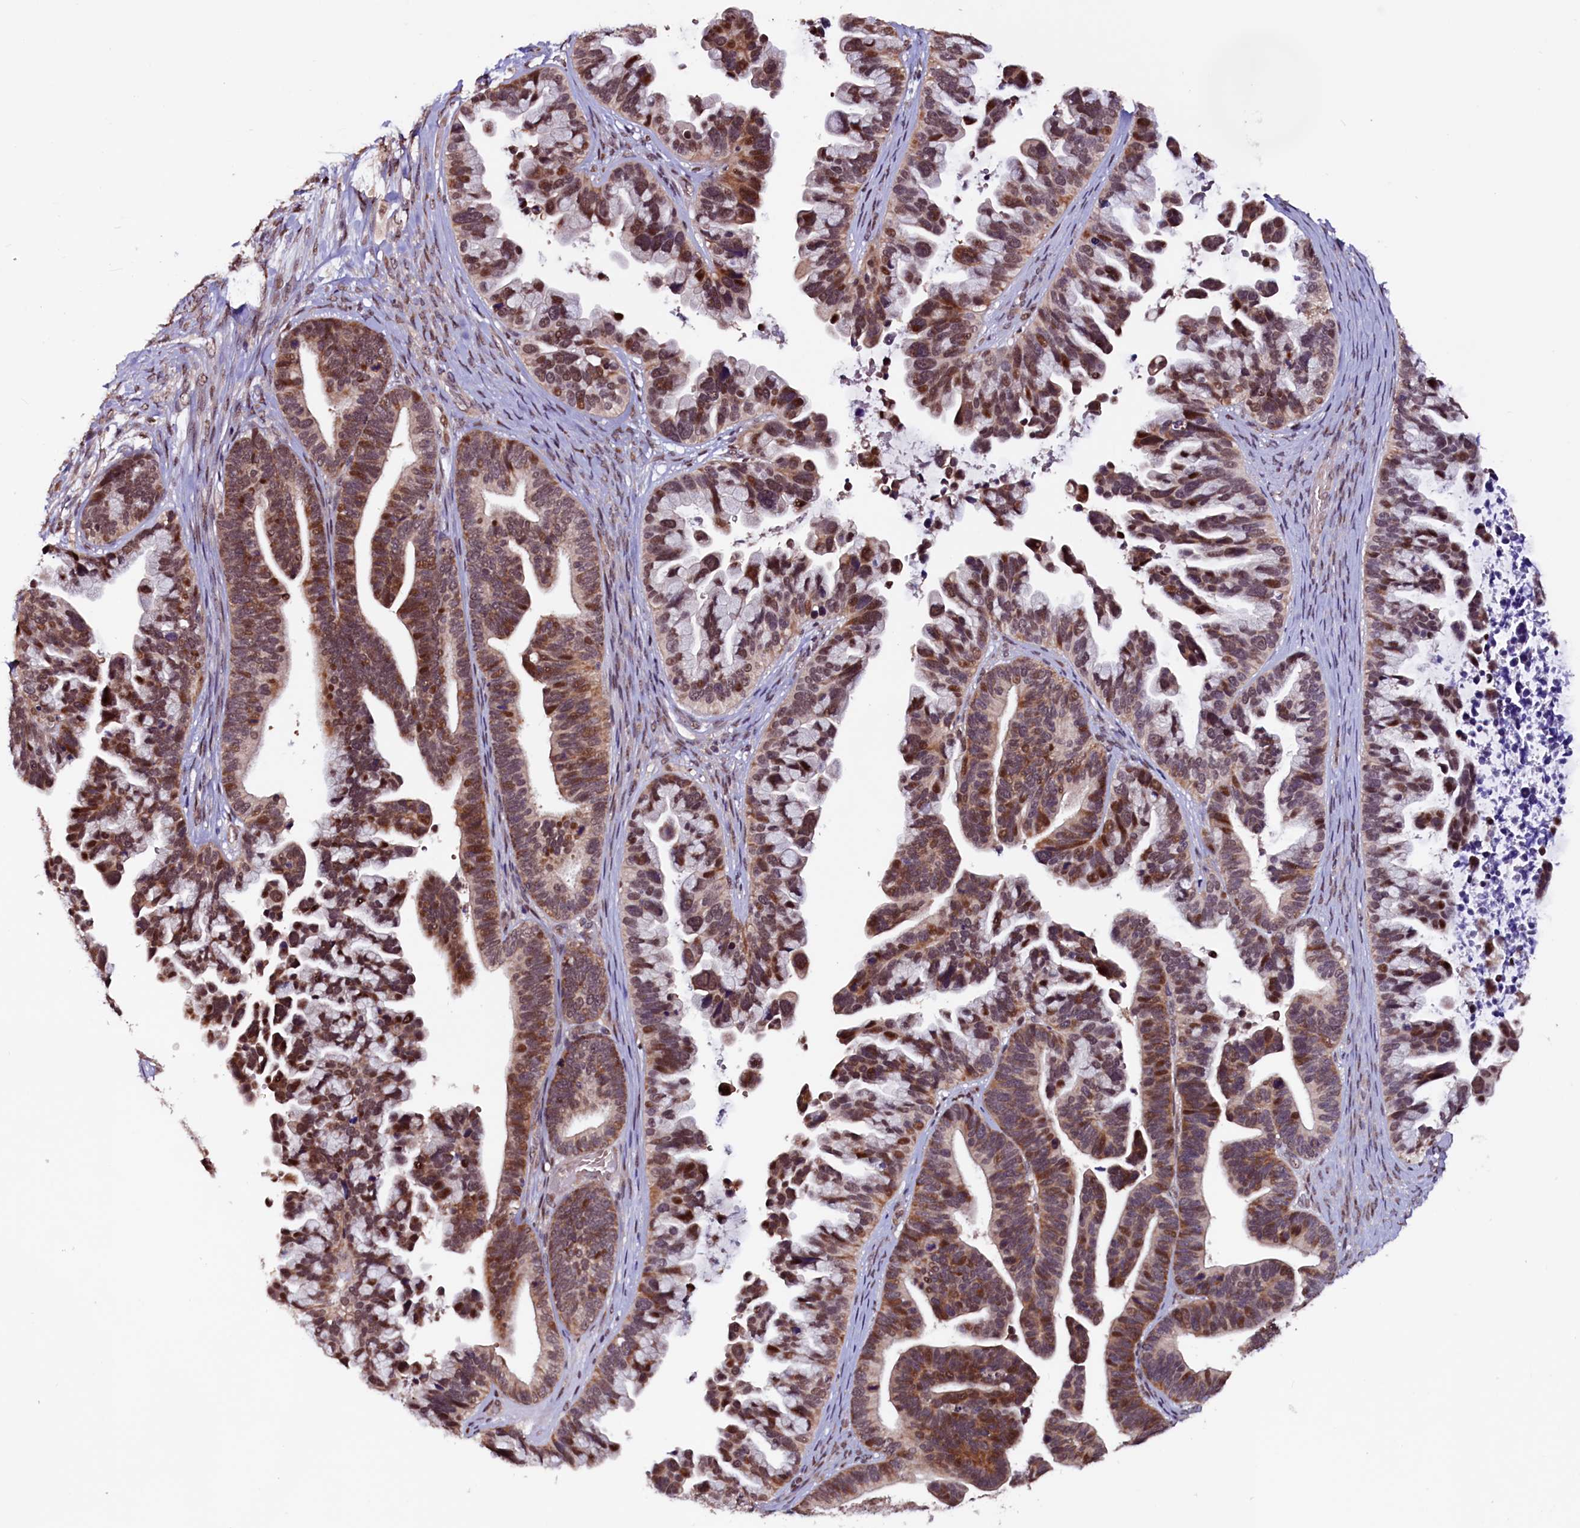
{"staining": {"intensity": "moderate", "quantity": ">75%", "location": "cytoplasmic/membranous,nuclear"}, "tissue": "ovarian cancer", "cell_type": "Tumor cells", "image_type": "cancer", "snomed": [{"axis": "morphology", "description": "Cystadenocarcinoma, serous, NOS"}, {"axis": "topography", "description": "Ovary"}], "caption": "Moderate cytoplasmic/membranous and nuclear protein staining is identified in approximately >75% of tumor cells in ovarian cancer.", "gene": "RNMT", "patient": {"sex": "female", "age": 56}}